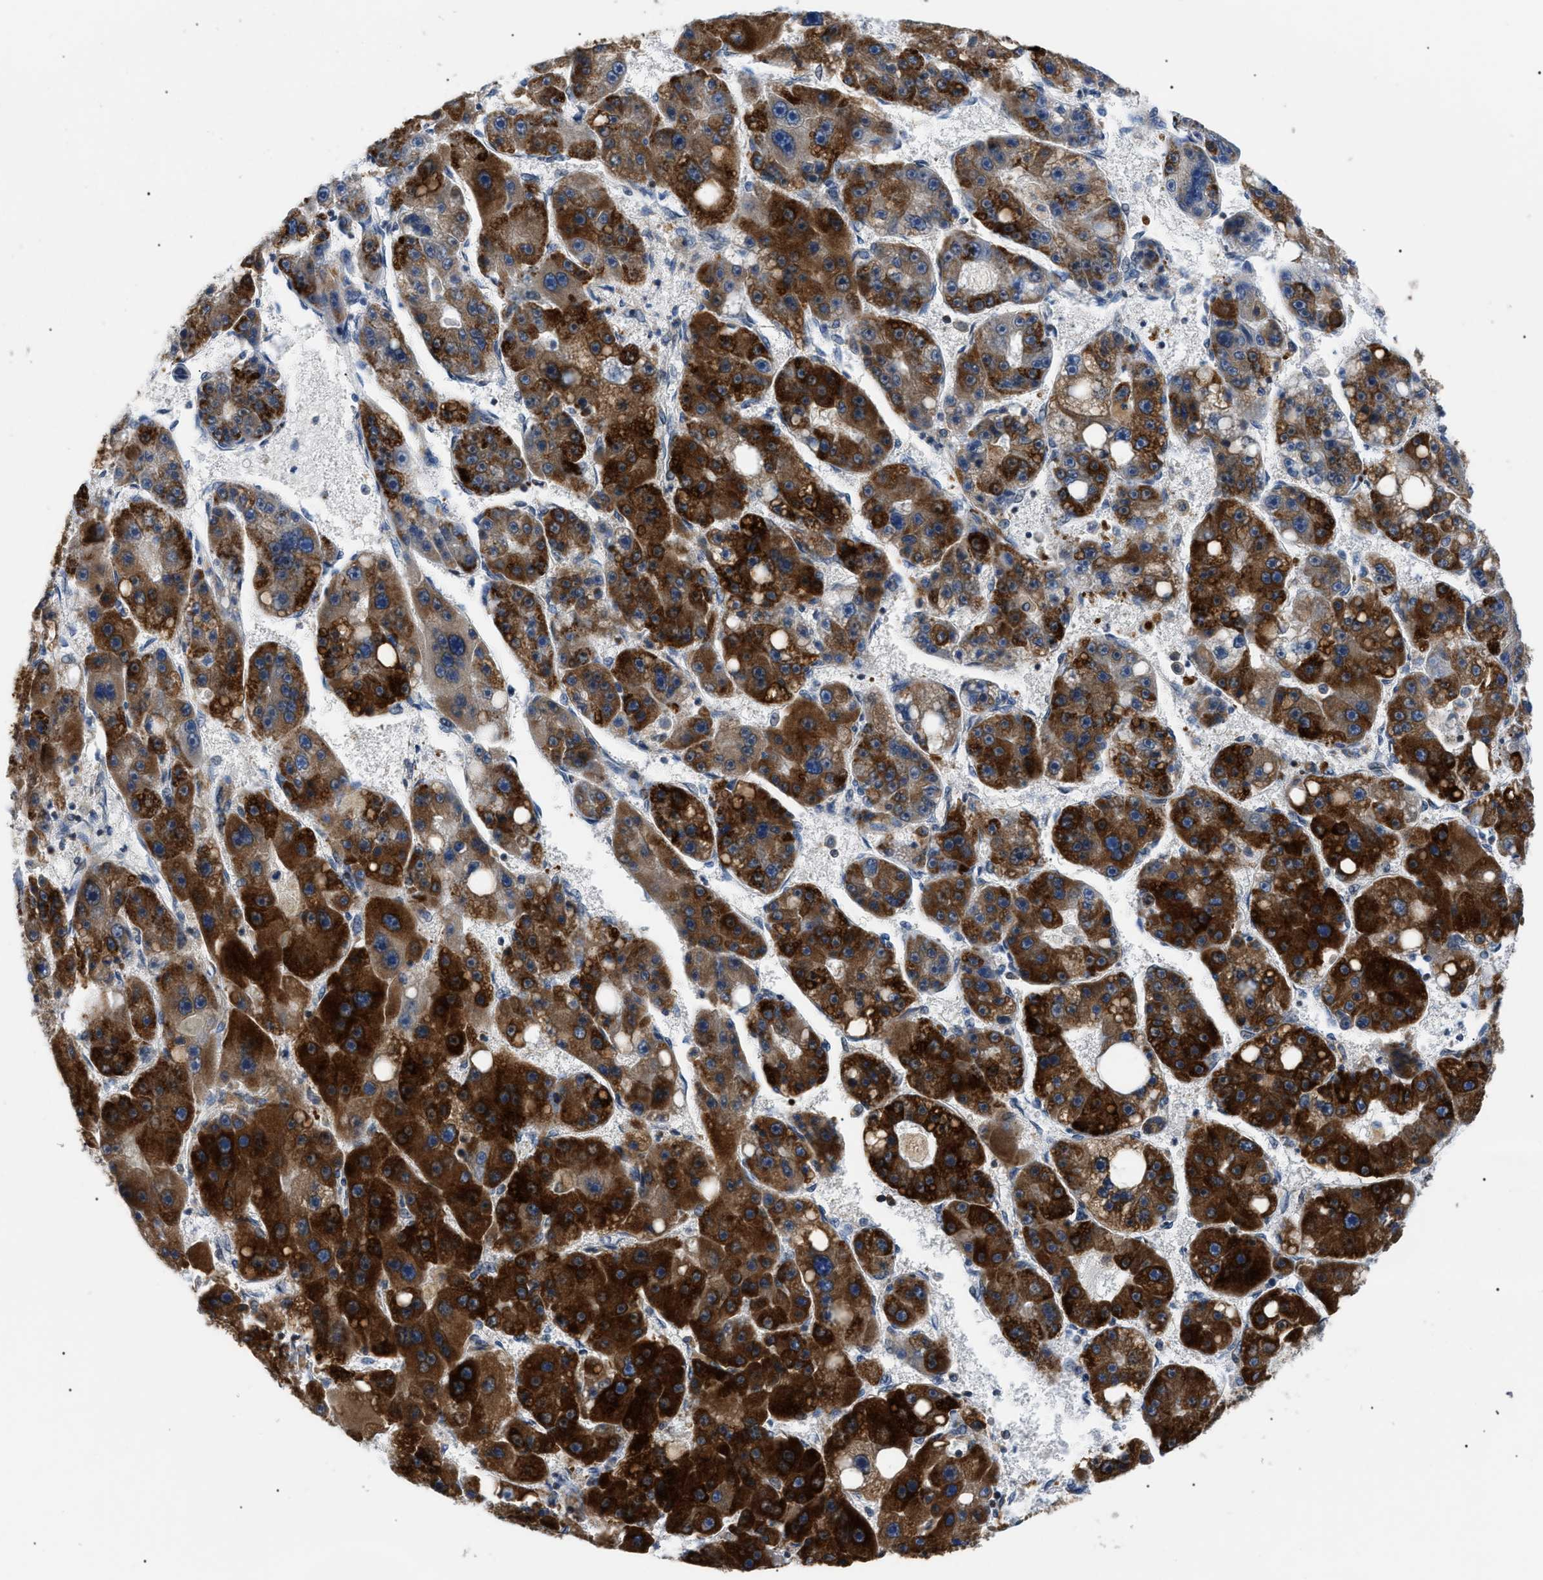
{"staining": {"intensity": "strong", "quantity": "25%-75%", "location": "cytoplasmic/membranous"}, "tissue": "liver cancer", "cell_type": "Tumor cells", "image_type": "cancer", "snomed": [{"axis": "morphology", "description": "Carcinoma, Hepatocellular, NOS"}, {"axis": "topography", "description": "Liver"}], "caption": "About 25%-75% of tumor cells in human liver hepatocellular carcinoma display strong cytoplasmic/membranous protein expression as visualized by brown immunohistochemical staining.", "gene": "DERL1", "patient": {"sex": "female", "age": 61}}